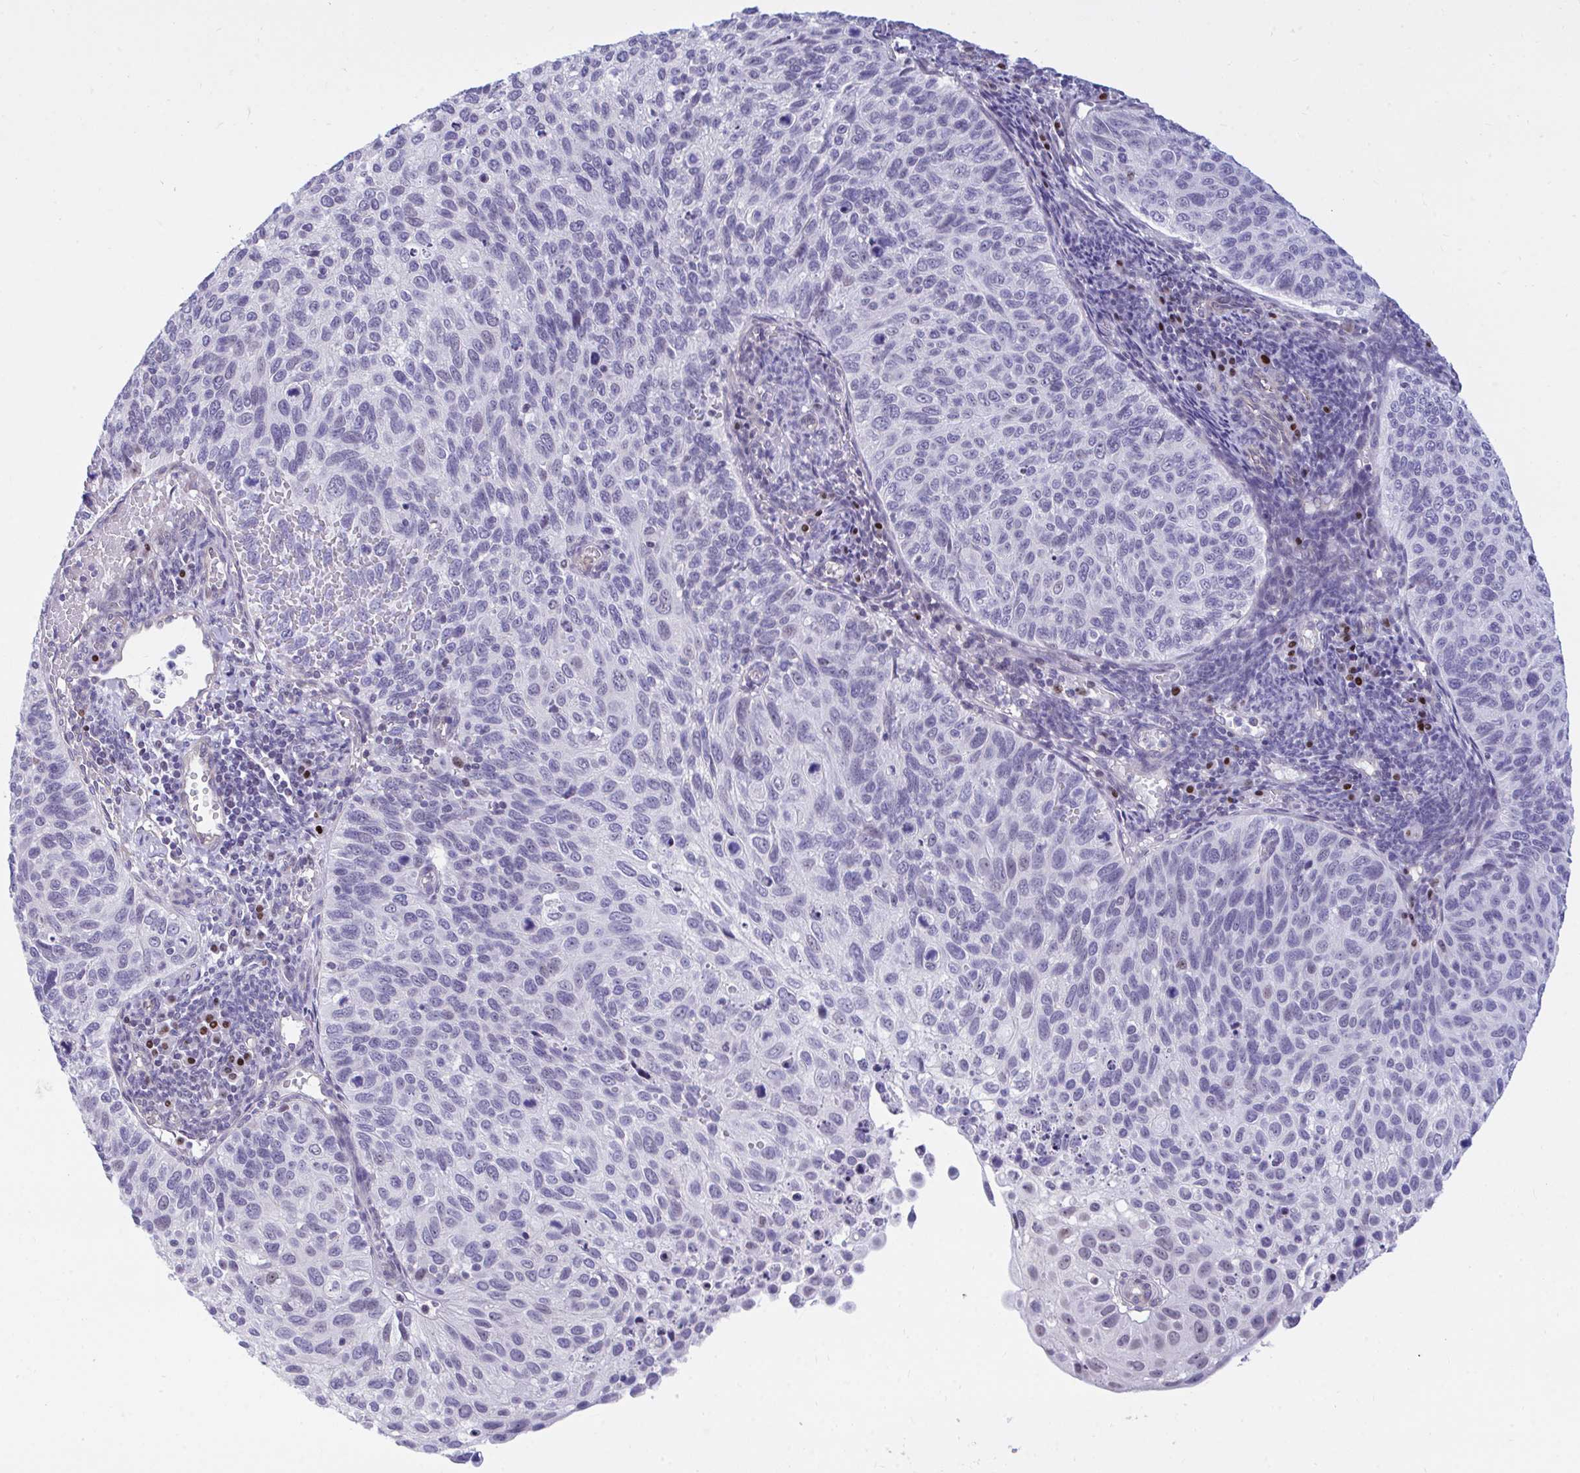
{"staining": {"intensity": "negative", "quantity": "none", "location": "none"}, "tissue": "cervical cancer", "cell_type": "Tumor cells", "image_type": "cancer", "snomed": [{"axis": "morphology", "description": "Squamous cell carcinoma, NOS"}, {"axis": "topography", "description": "Cervix"}], "caption": "Immunohistochemical staining of cervical squamous cell carcinoma reveals no significant positivity in tumor cells.", "gene": "SLC25A51", "patient": {"sex": "female", "age": 70}}